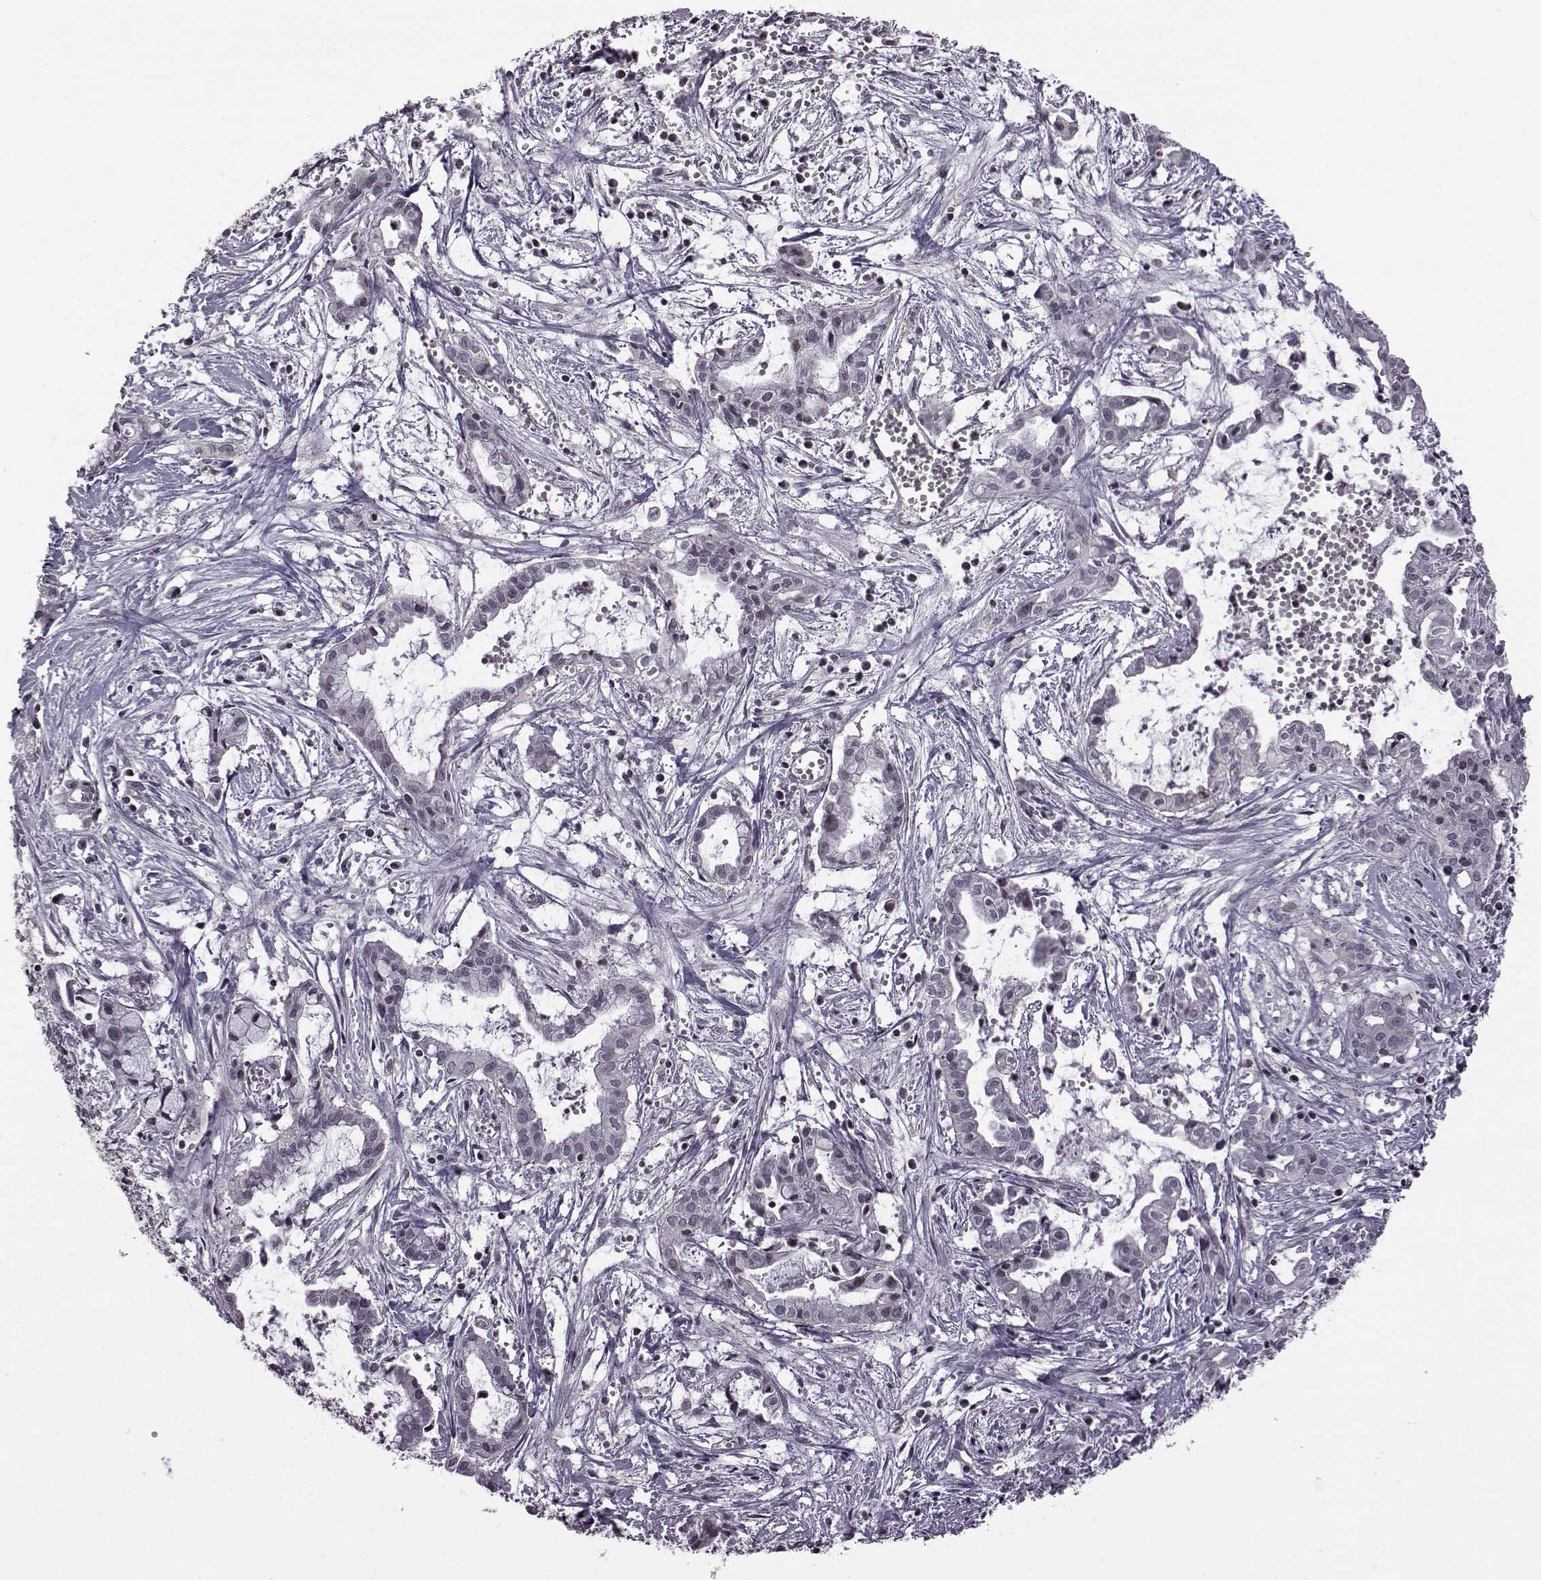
{"staining": {"intensity": "negative", "quantity": "none", "location": "none"}, "tissue": "pancreatic cancer", "cell_type": "Tumor cells", "image_type": "cancer", "snomed": [{"axis": "morphology", "description": "Adenocarcinoma, NOS"}, {"axis": "topography", "description": "Pancreas"}], "caption": "This is an immunohistochemistry photomicrograph of human adenocarcinoma (pancreatic). There is no positivity in tumor cells.", "gene": "GAL", "patient": {"sex": "male", "age": 48}}